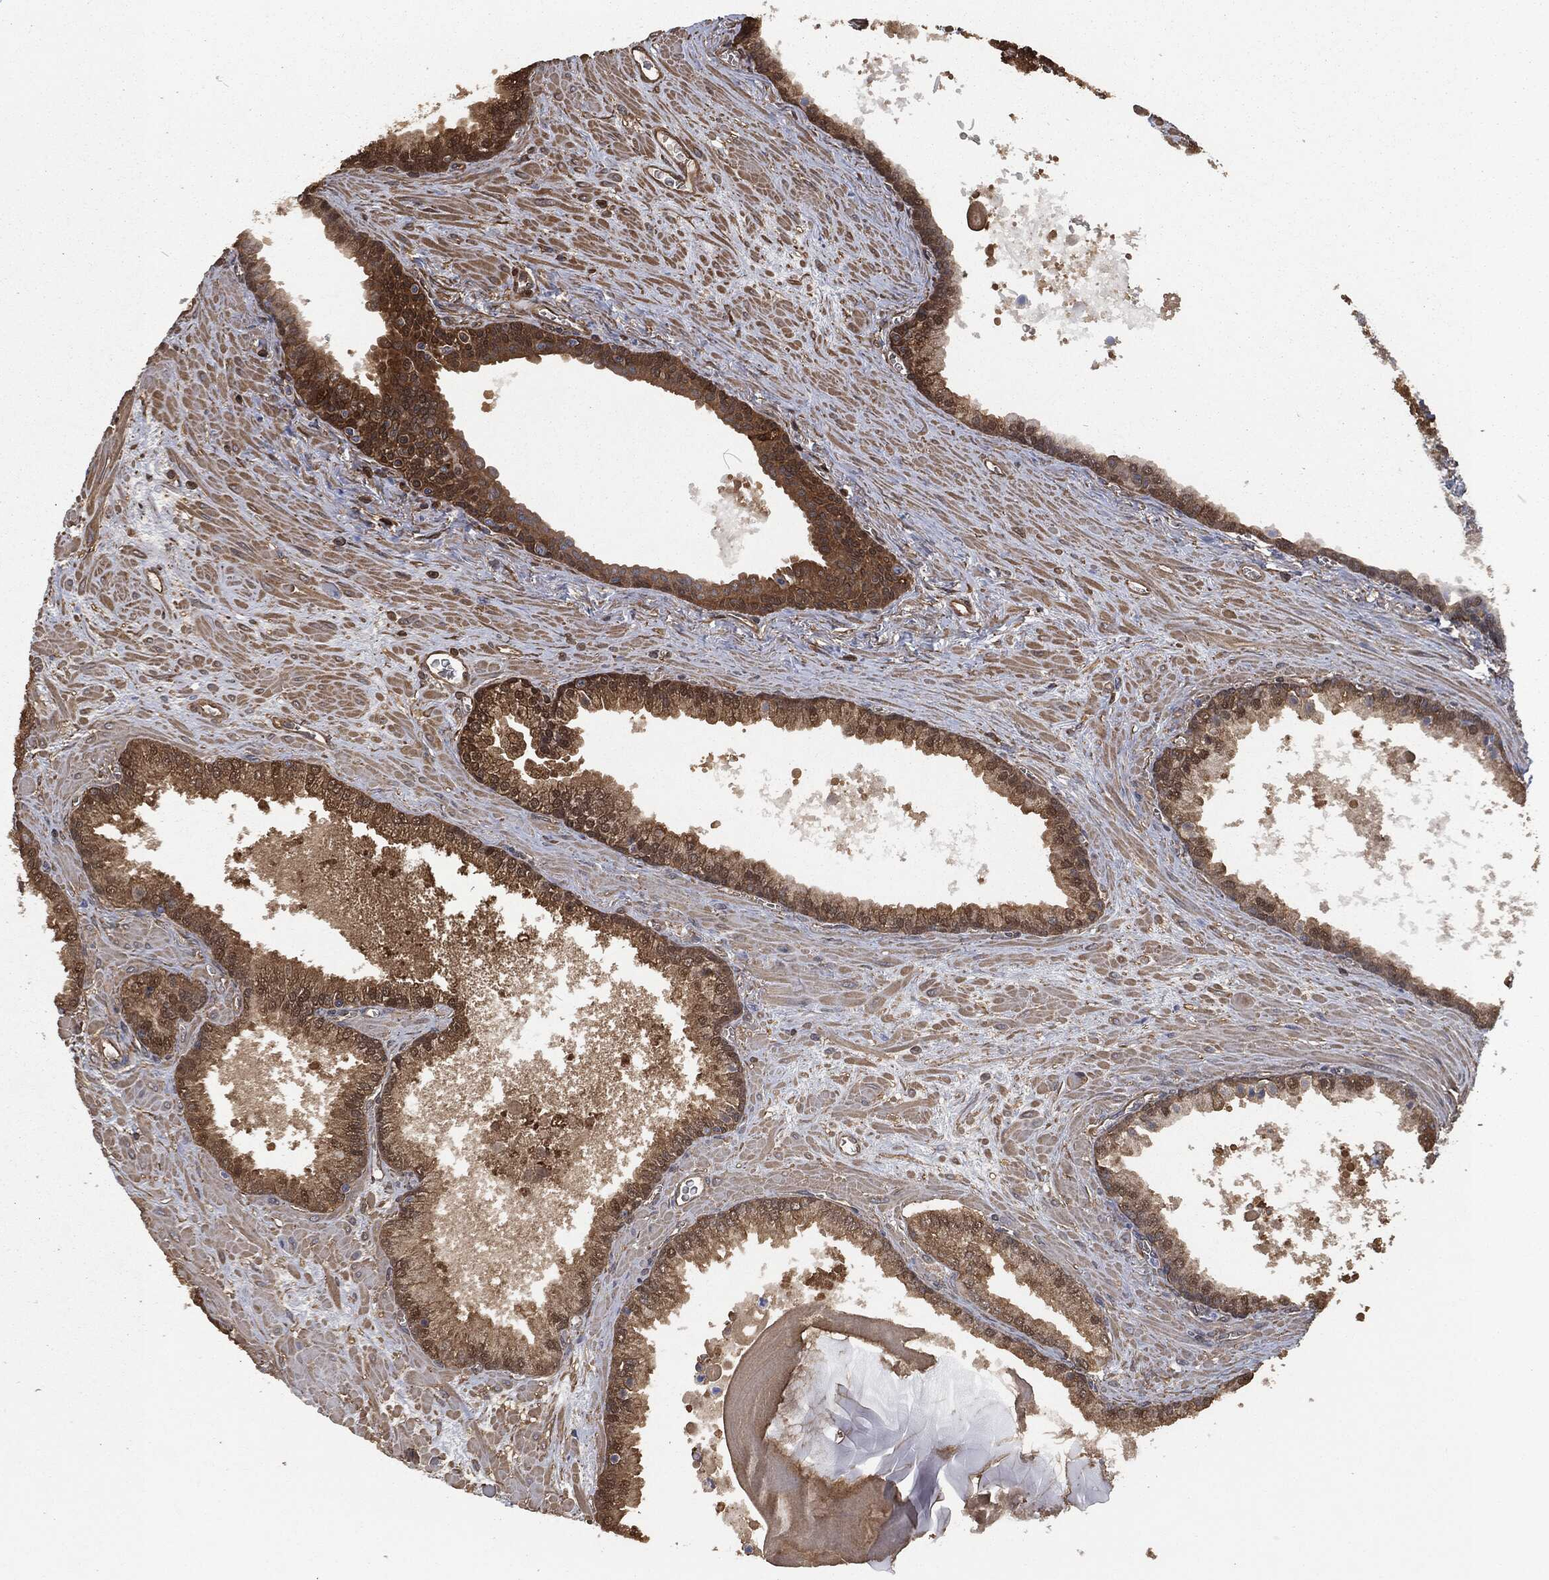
{"staining": {"intensity": "strong", "quantity": ">75%", "location": "cytoplasmic/membranous"}, "tissue": "prostate cancer", "cell_type": "Tumor cells", "image_type": "cancer", "snomed": [{"axis": "morphology", "description": "Adenocarcinoma, NOS"}, {"axis": "topography", "description": "Prostate"}], "caption": "Human prostate cancer (adenocarcinoma) stained with a brown dye exhibits strong cytoplasmic/membranous positive positivity in about >75% of tumor cells.", "gene": "PRDX4", "patient": {"sex": "male", "age": 56}}